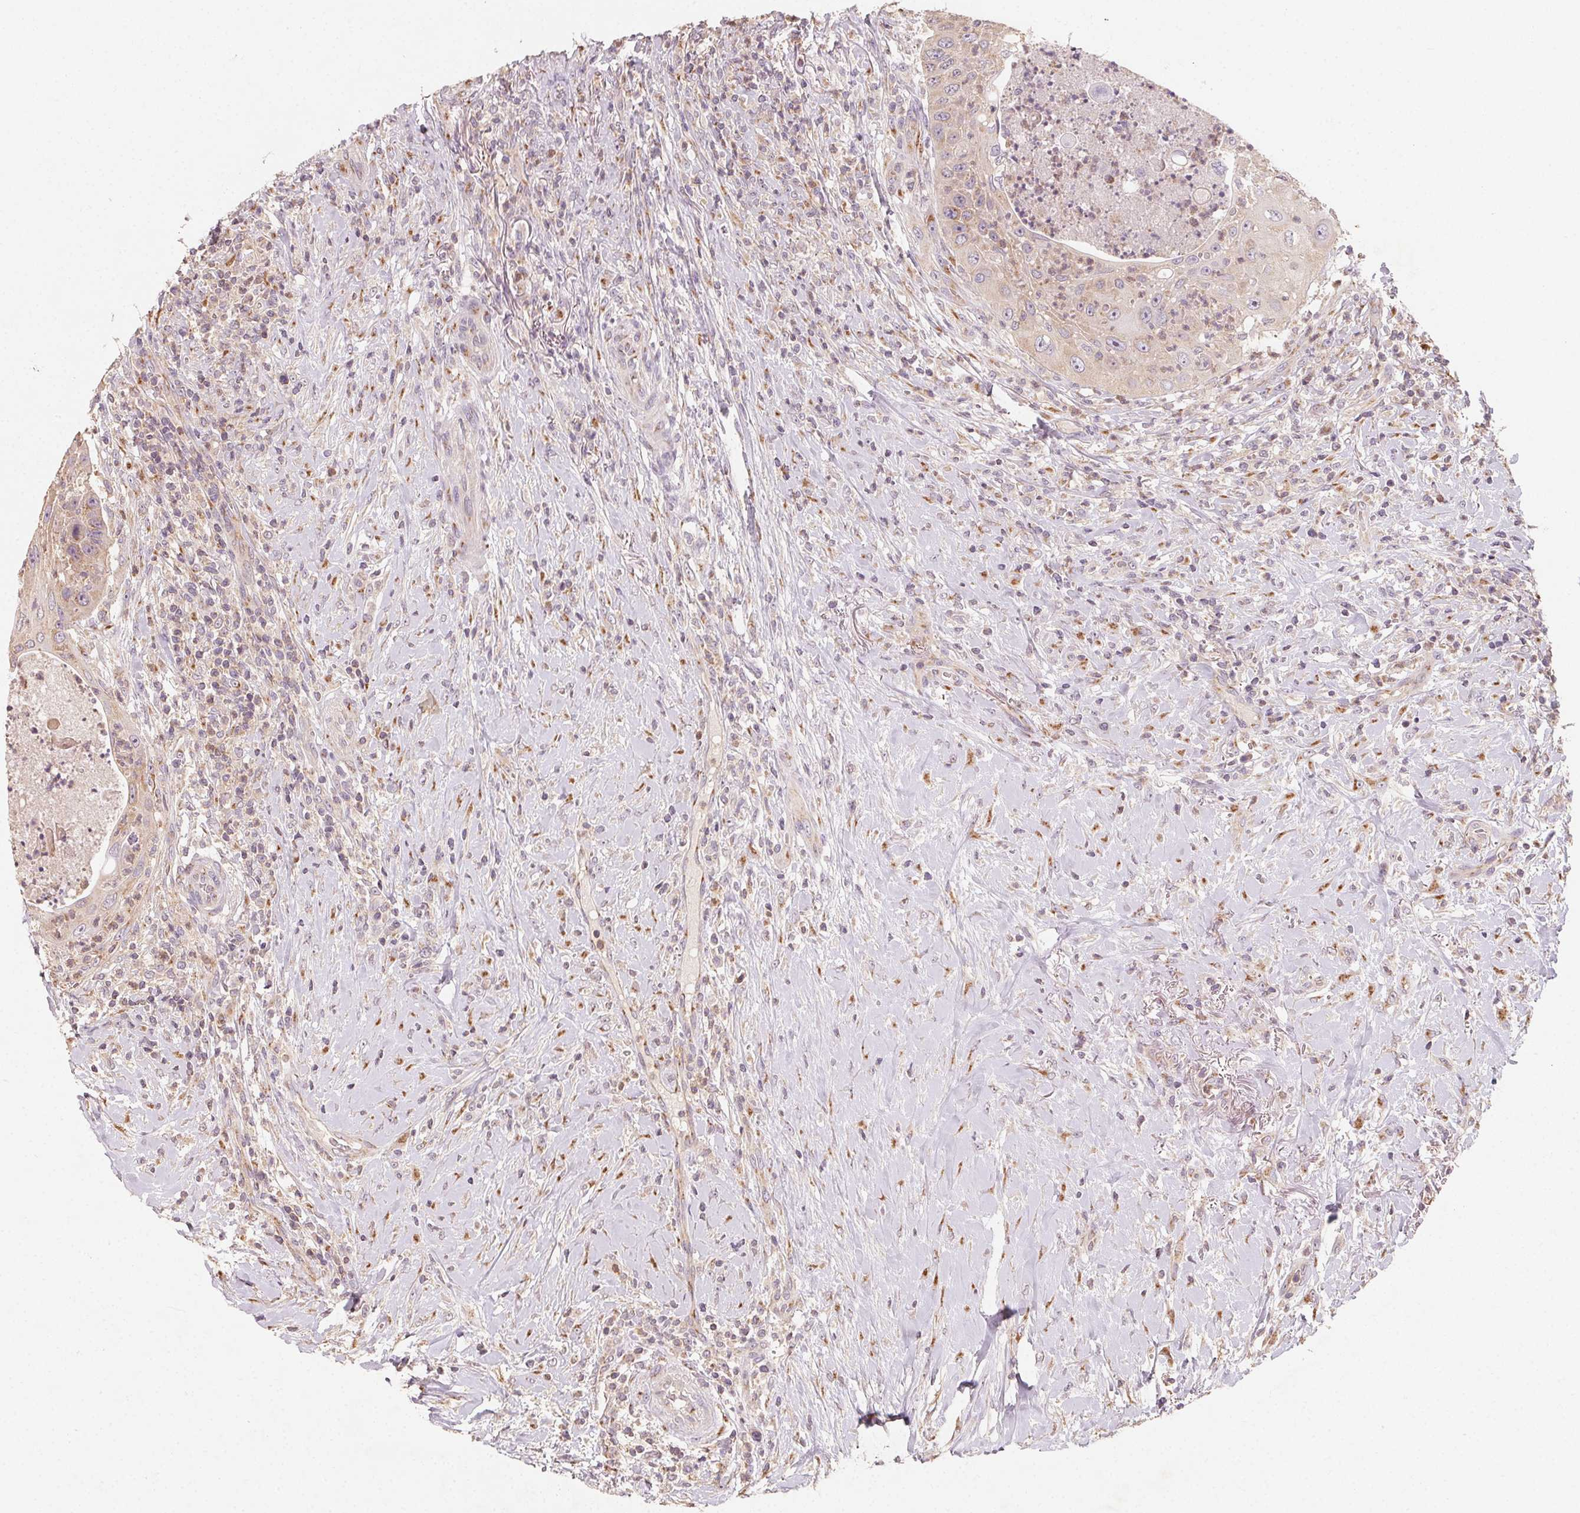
{"staining": {"intensity": "weak", "quantity": "25%-75%", "location": "cytoplasmic/membranous"}, "tissue": "head and neck cancer", "cell_type": "Tumor cells", "image_type": "cancer", "snomed": [{"axis": "morphology", "description": "Squamous cell carcinoma, NOS"}, {"axis": "topography", "description": "Head-Neck"}], "caption": "DAB immunohistochemical staining of human squamous cell carcinoma (head and neck) shows weak cytoplasmic/membranous protein positivity in approximately 25%-75% of tumor cells.", "gene": "AP1S1", "patient": {"sex": "male", "age": 69}}